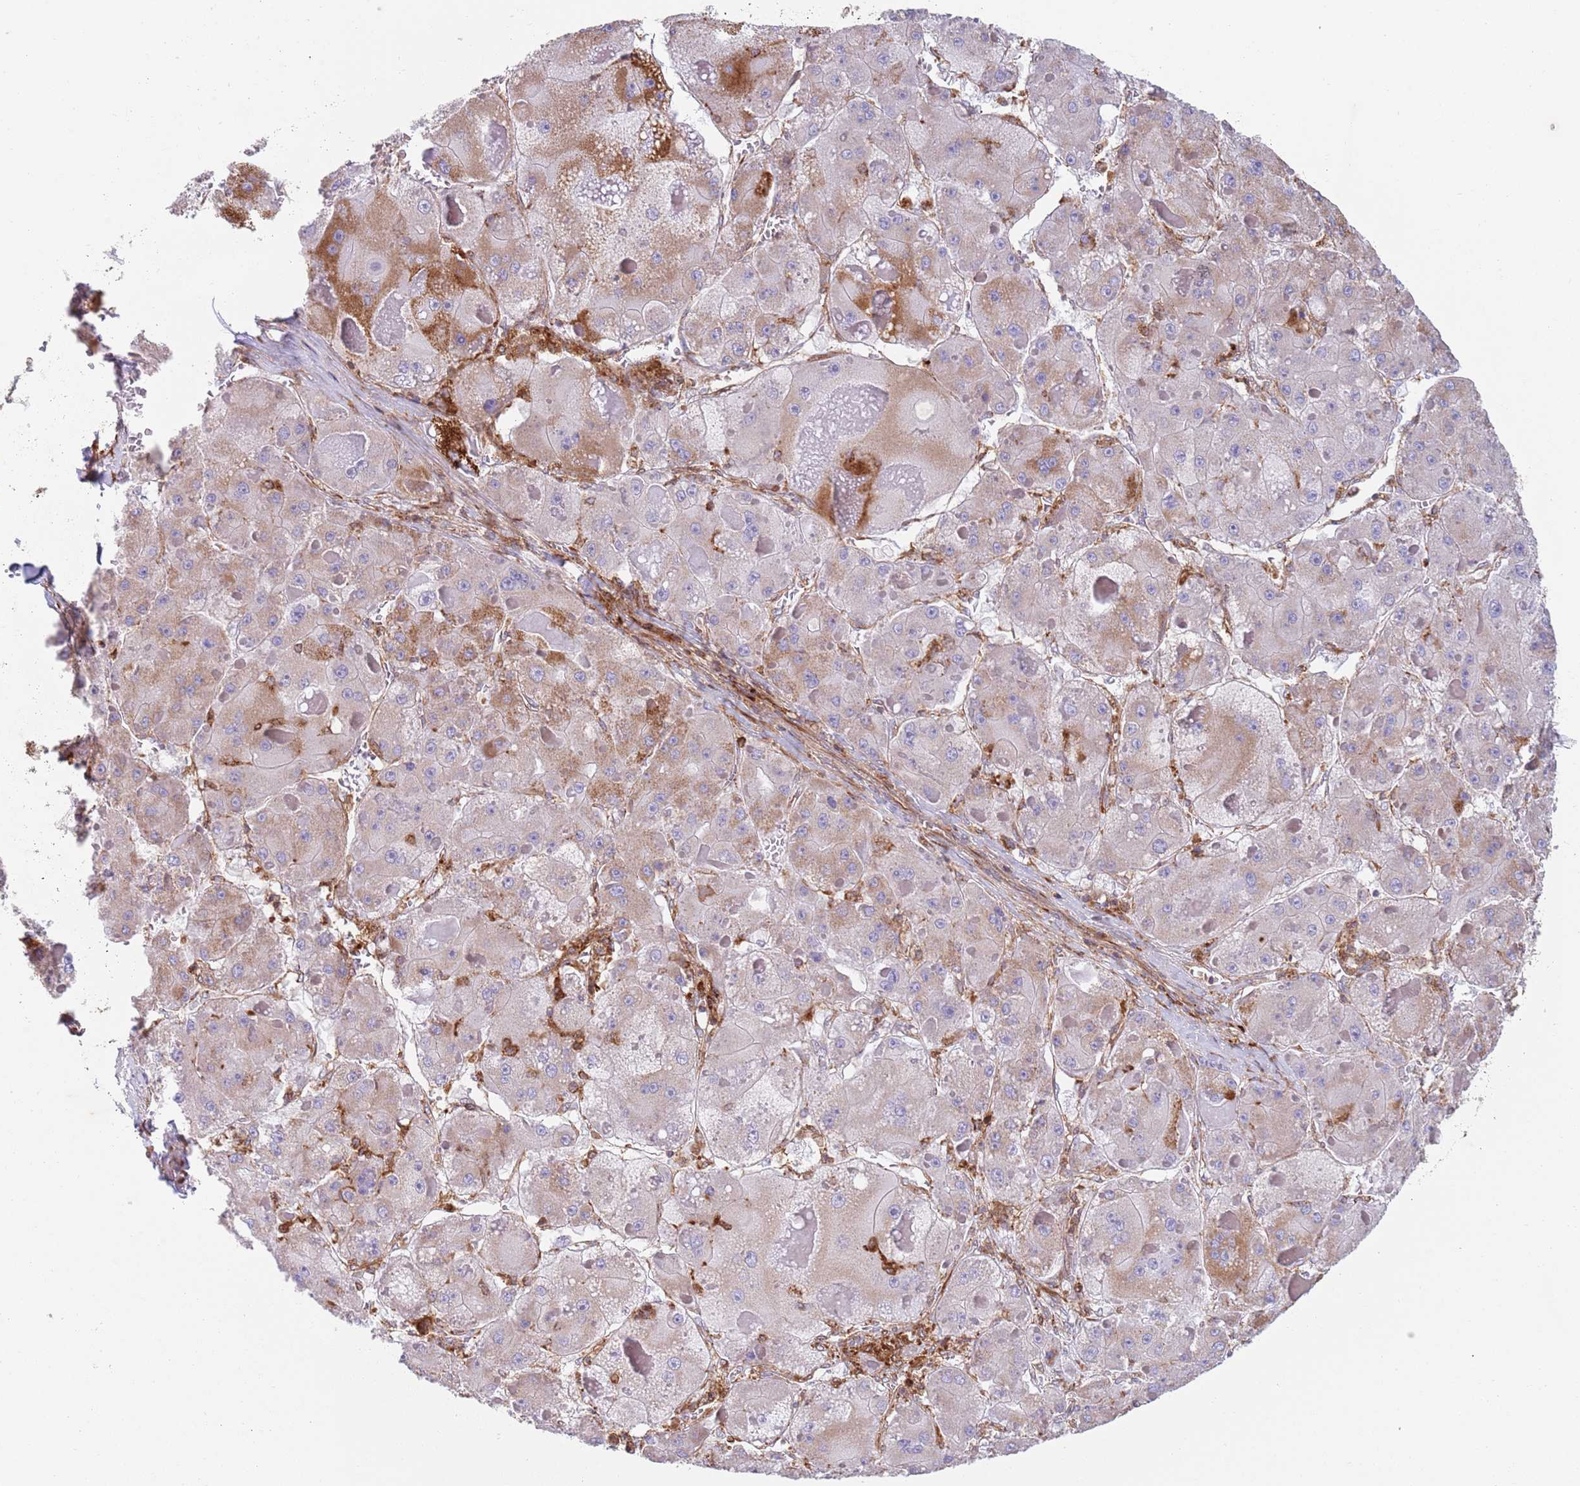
{"staining": {"intensity": "moderate", "quantity": "<25%", "location": "cytoplasmic/membranous"}, "tissue": "liver cancer", "cell_type": "Tumor cells", "image_type": "cancer", "snomed": [{"axis": "morphology", "description": "Carcinoma, Hepatocellular, NOS"}, {"axis": "topography", "description": "Liver"}], "caption": "This is a photomicrograph of immunohistochemistry (IHC) staining of liver cancer, which shows moderate expression in the cytoplasmic/membranous of tumor cells.", "gene": "ZMYM5", "patient": {"sex": "female", "age": 73}}